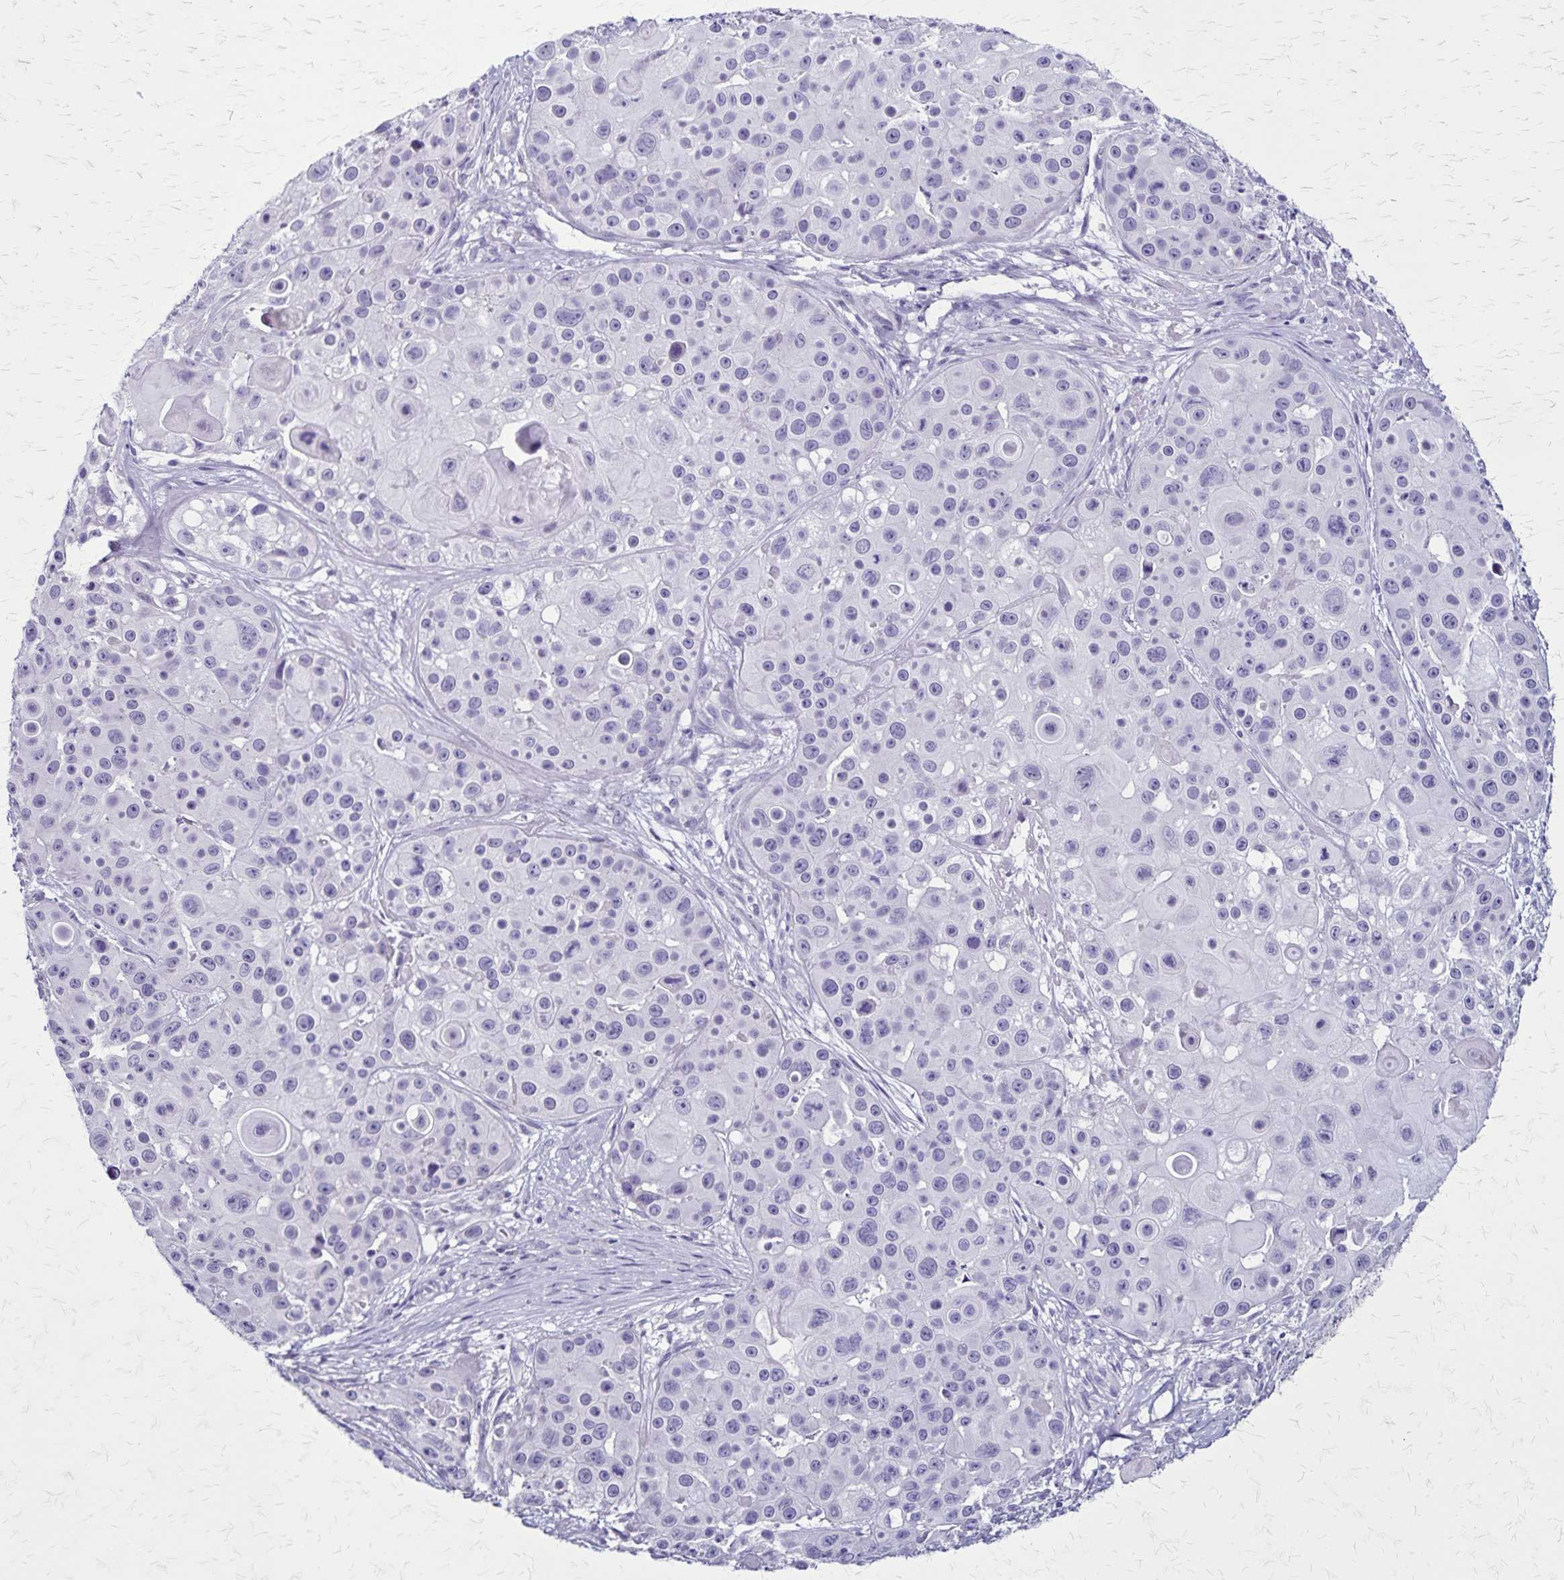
{"staining": {"intensity": "negative", "quantity": "none", "location": "none"}, "tissue": "skin cancer", "cell_type": "Tumor cells", "image_type": "cancer", "snomed": [{"axis": "morphology", "description": "Squamous cell carcinoma, NOS"}, {"axis": "topography", "description": "Skin"}], "caption": "This is a photomicrograph of immunohistochemistry (IHC) staining of skin cancer, which shows no expression in tumor cells.", "gene": "PLXNA4", "patient": {"sex": "male", "age": 92}}